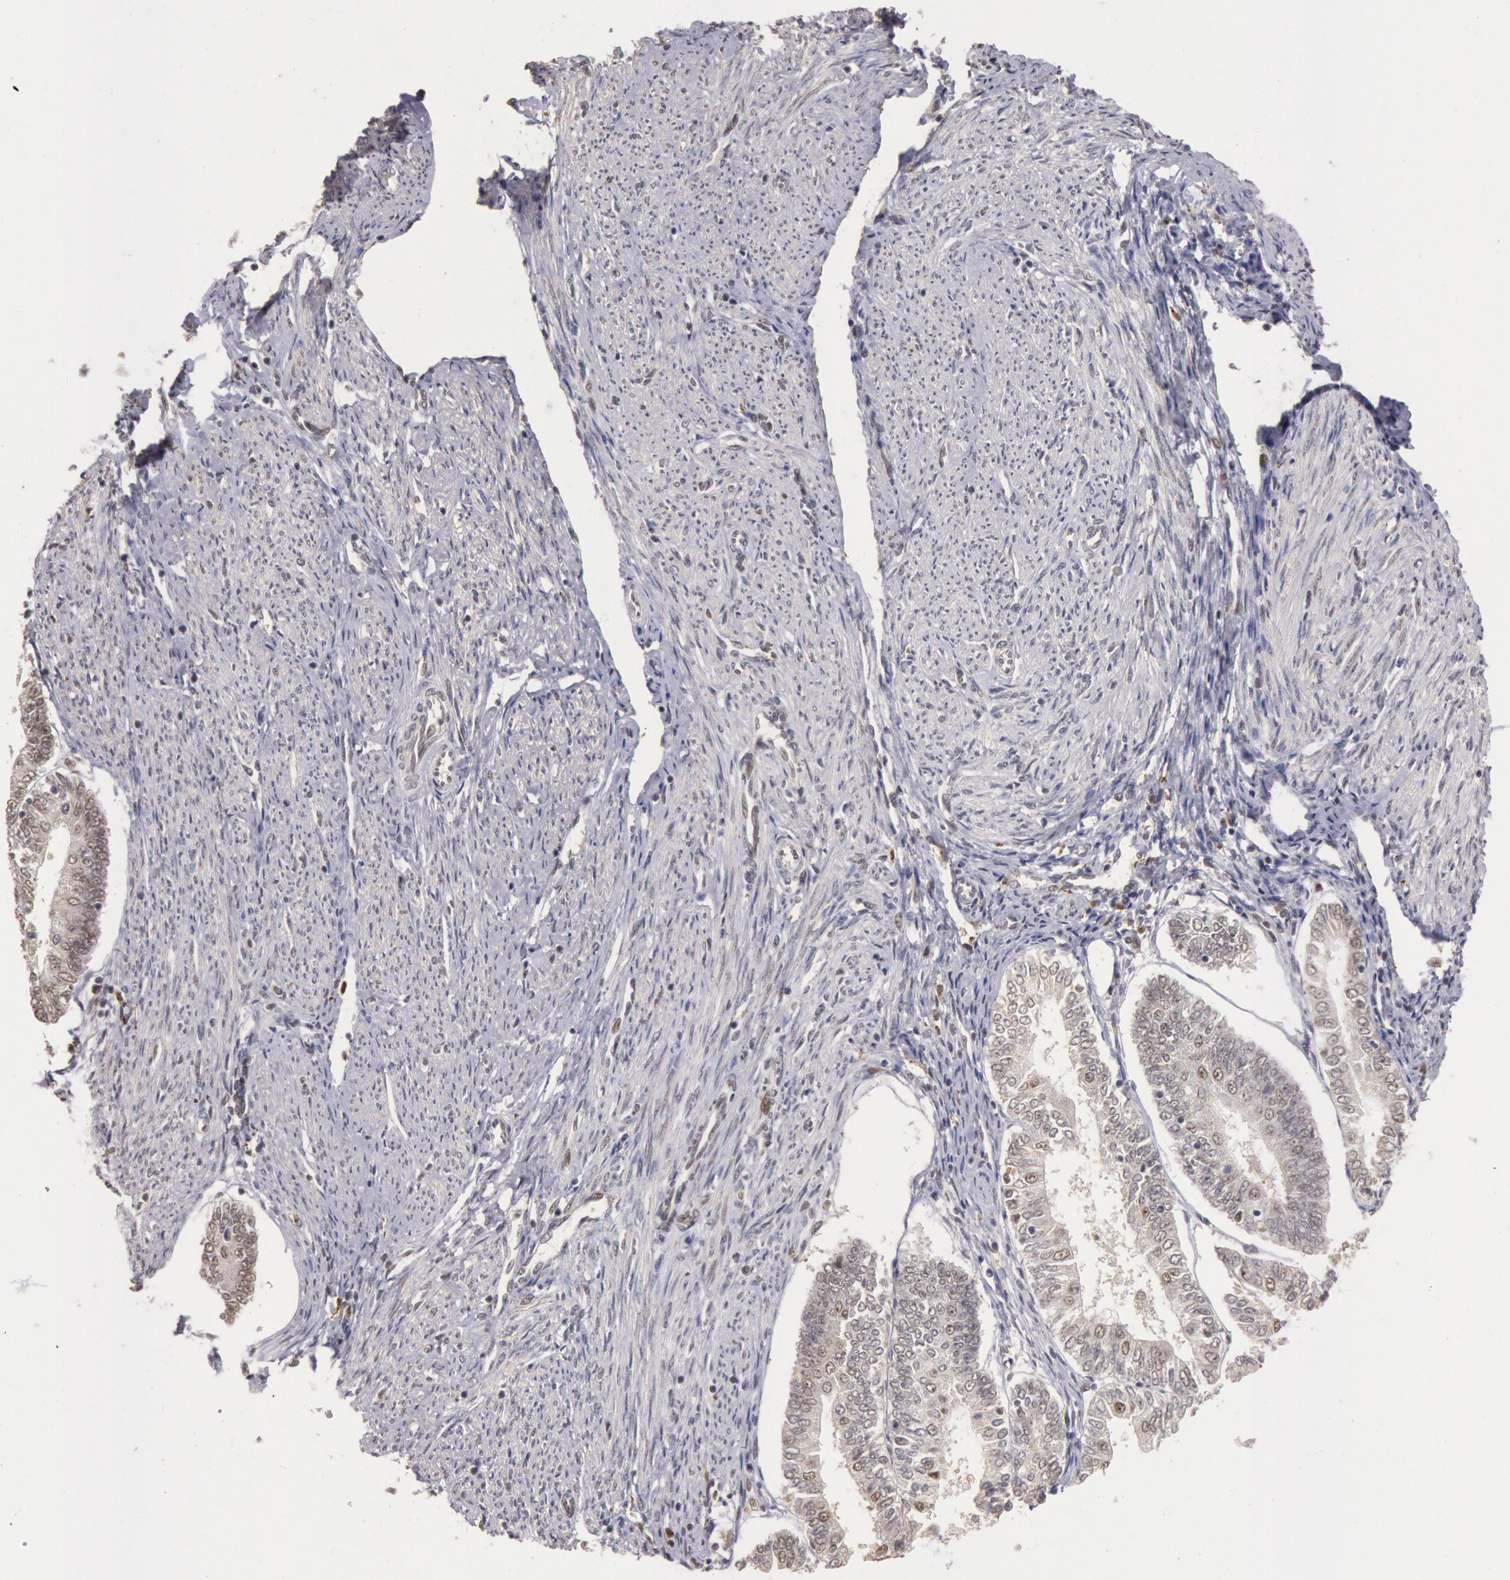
{"staining": {"intensity": "weak", "quantity": "25%-75%", "location": "nuclear"}, "tissue": "endometrial cancer", "cell_type": "Tumor cells", "image_type": "cancer", "snomed": [{"axis": "morphology", "description": "Adenocarcinoma, NOS"}, {"axis": "topography", "description": "Endometrium"}], "caption": "Weak nuclear protein positivity is seen in approximately 25%-75% of tumor cells in endometrial adenocarcinoma.", "gene": "LIG4", "patient": {"sex": "female", "age": 75}}